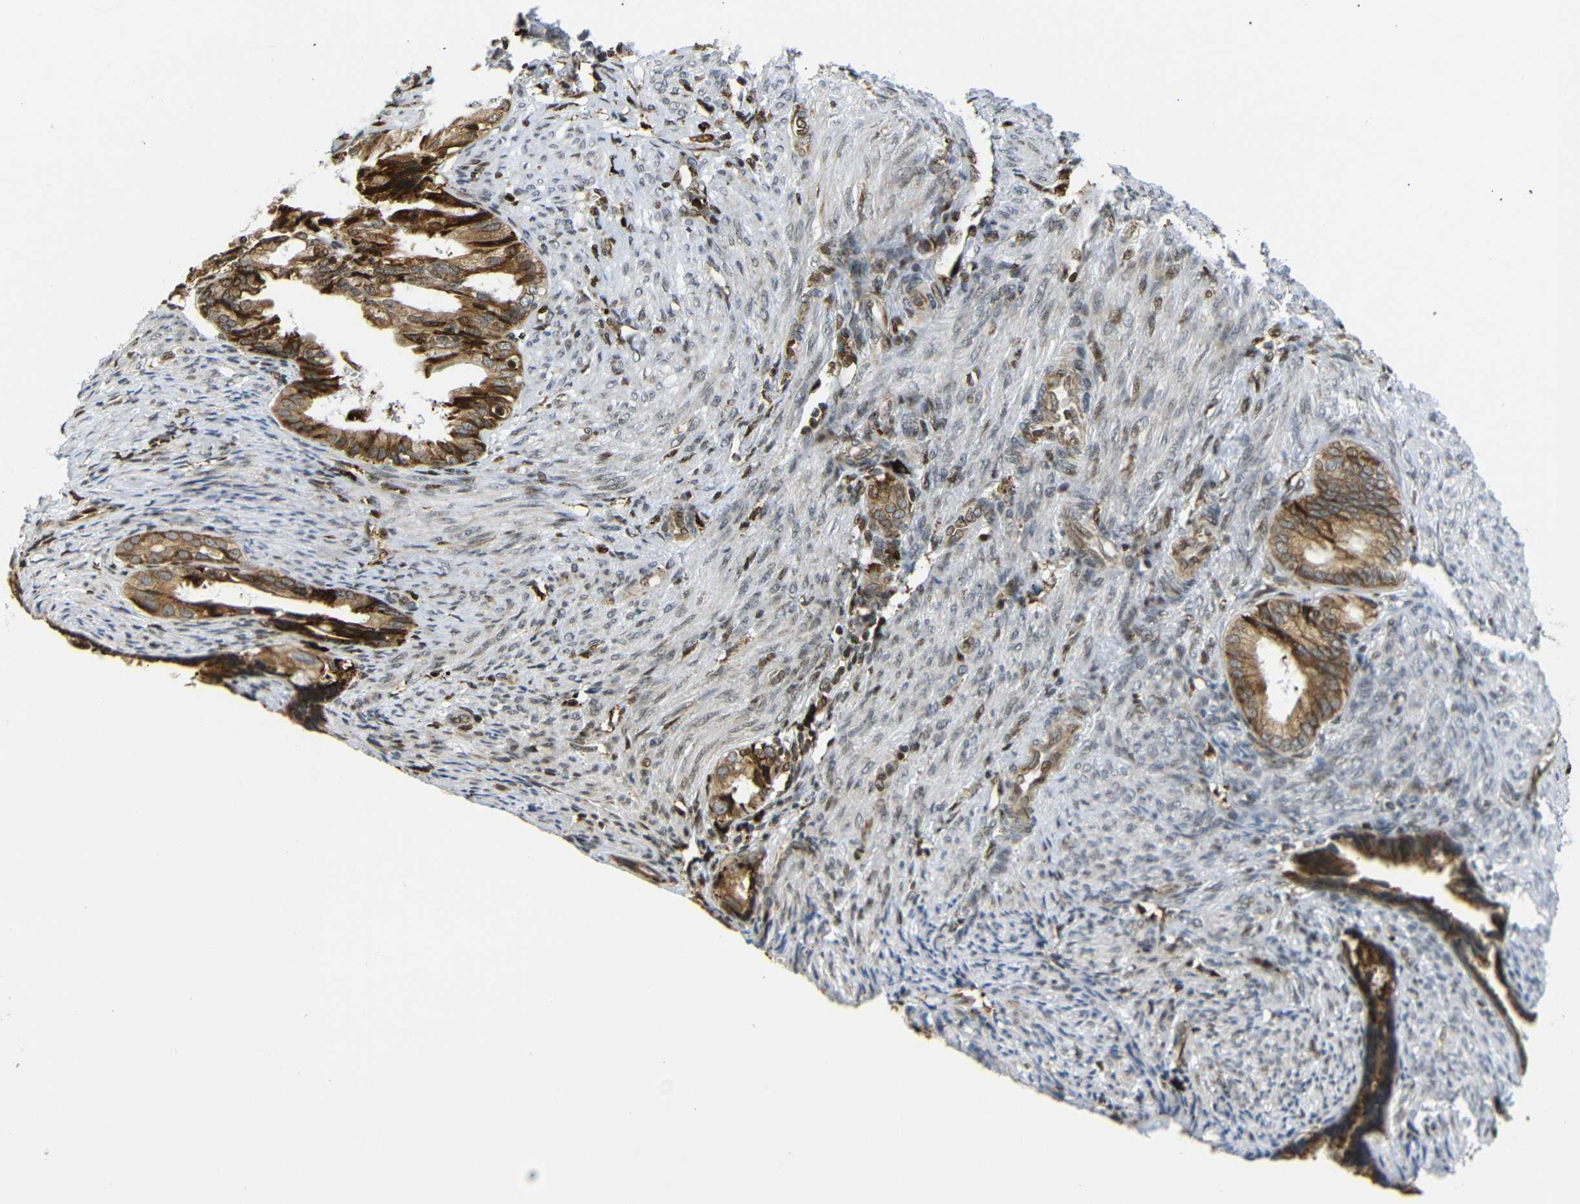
{"staining": {"intensity": "moderate", "quantity": ">75%", "location": "cytoplasmic/membranous"}, "tissue": "endometrial cancer", "cell_type": "Tumor cells", "image_type": "cancer", "snomed": [{"axis": "morphology", "description": "Adenocarcinoma, NOS"}, {"axis": "topography", "description": "Endometrium"}], "caption": "The micrograph displays immunohistochemical staining of endometrial cancer (adenocarcinoma). There is moderate cytoplasmic/membranous staining is seen in approximately >75% of tumor cells.", "gene": "SPCS2", "patient": {"sex": "female", "age": 86}}